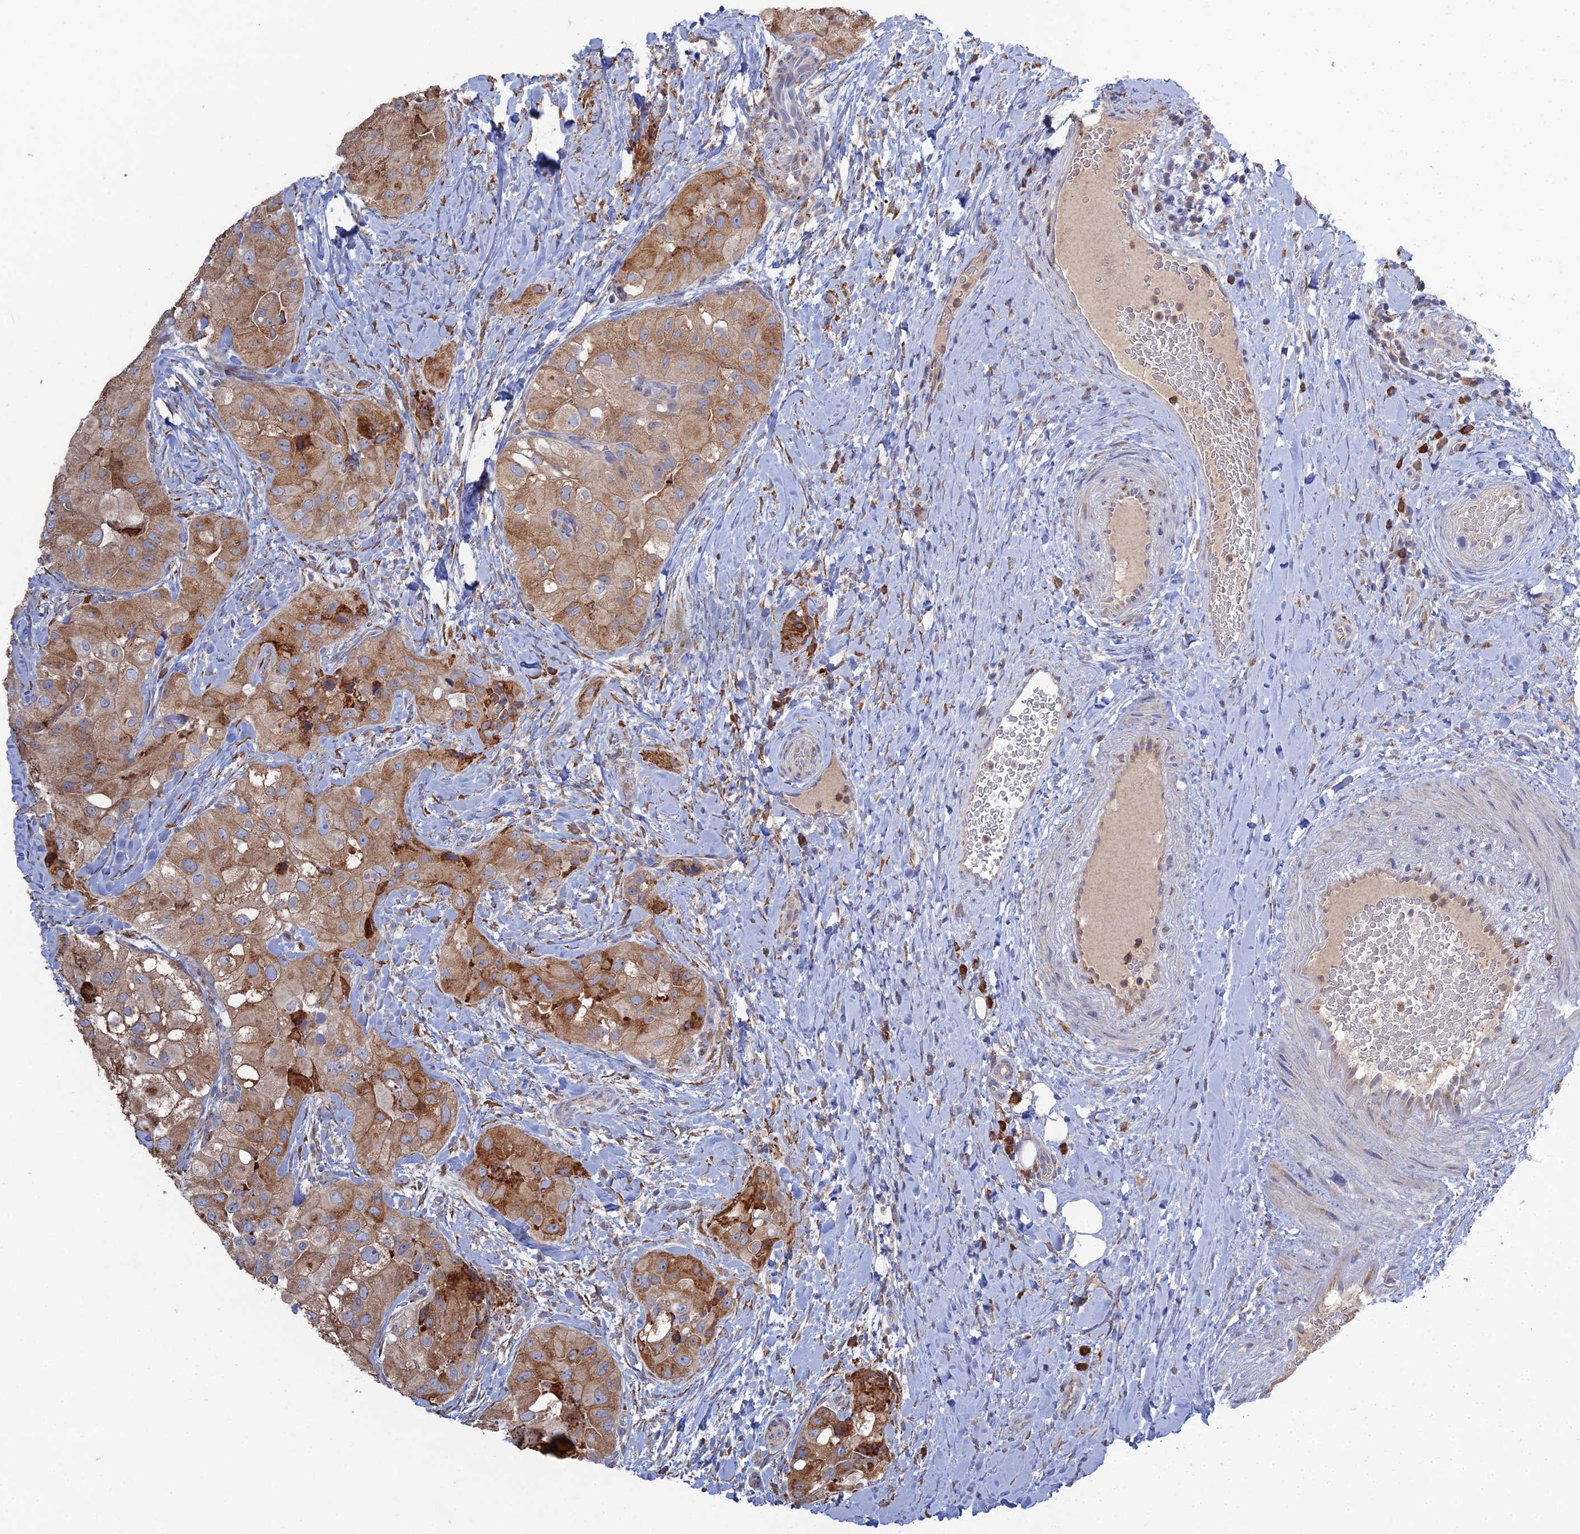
{"staining": {"intensity": "moderate", "quantity": "25%-75%", "location": "cytoplasmic/membranous"}, "tissue": "thyroid cancer", "cell_type": "Tumor cells", "image_type": "cancer", "snomed": [{"axis": "morphology", "description": "Normal tissue, NOS"}, {"axis": "morphology", "description": "Papillary adenocarcinoma, NOS"}, {"axis": "topography", "description": "Thyroid gland"}], "caption": "An image of human thyroid papillary adenocarcinoma stained for a protein exhibits moderate cytoplasmic/membranous brown staining in tumor cells.", "gene": "TRAPPC6A", "patient": {"sex": "female", "age": 59}}